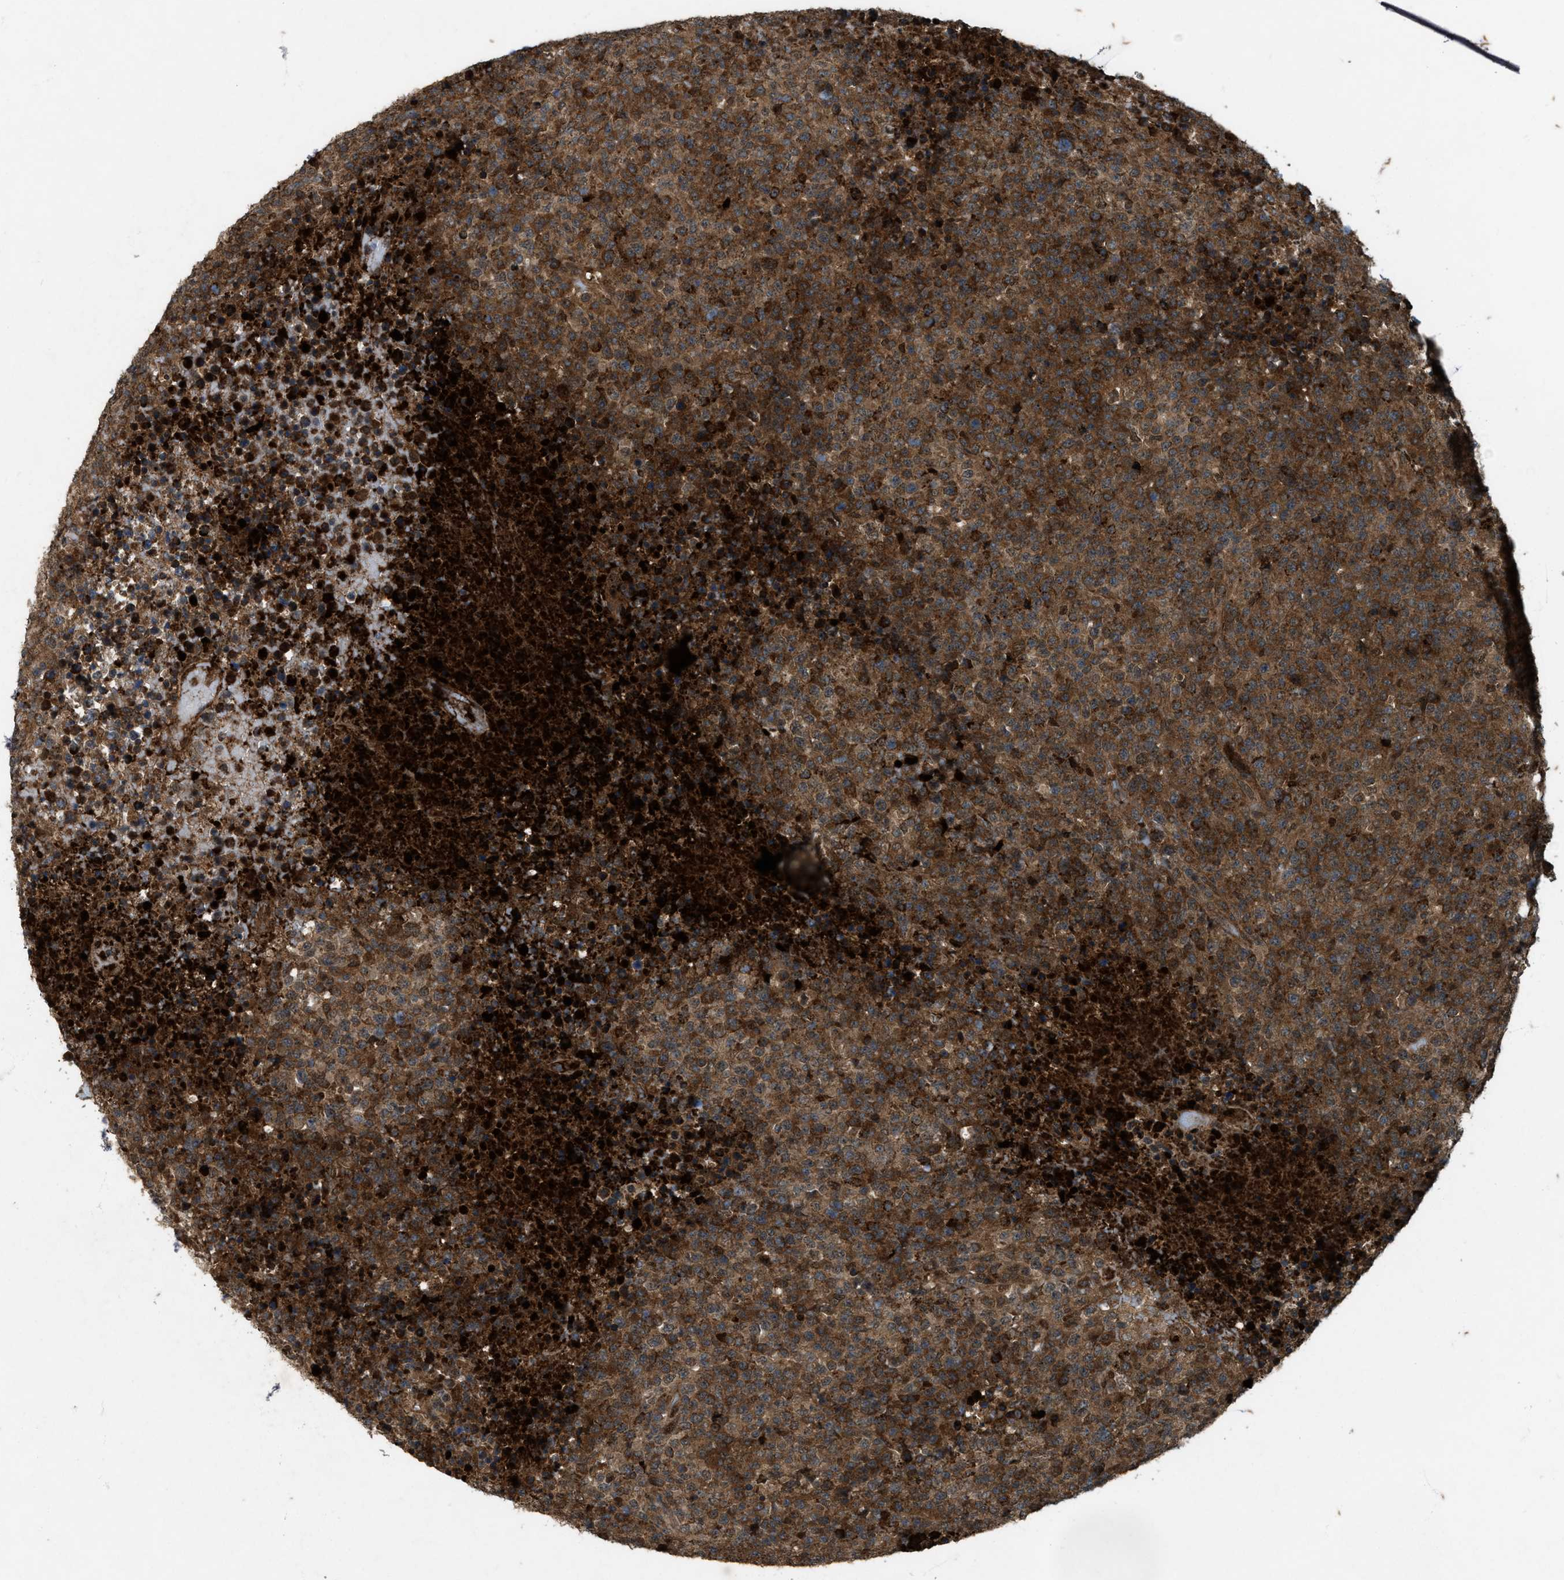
{"staining": {"intensity": "moderate", "quantity": ">75%", "location": "cytoplasmic/membranous"}, "tissue": "lymphoma", "cell_type": "Tumor cells", "image_type": "cancer", "snomed": [{"axis": "morphology", "description": "Malignant lymphoma, non-Hodgkin's type, High grade"}, {"axis": "topography", "description": "Lymph node"}], "caption": "IHC (DAB (3,3'-diaminobenzidine)) staining of human lymphoma exhibits moderate cytoplasmic/membranous protein expression in approximately >75% of tumor cells.", "gene": "LRRC72", "patient": {"sex": "male", "age": 13}}